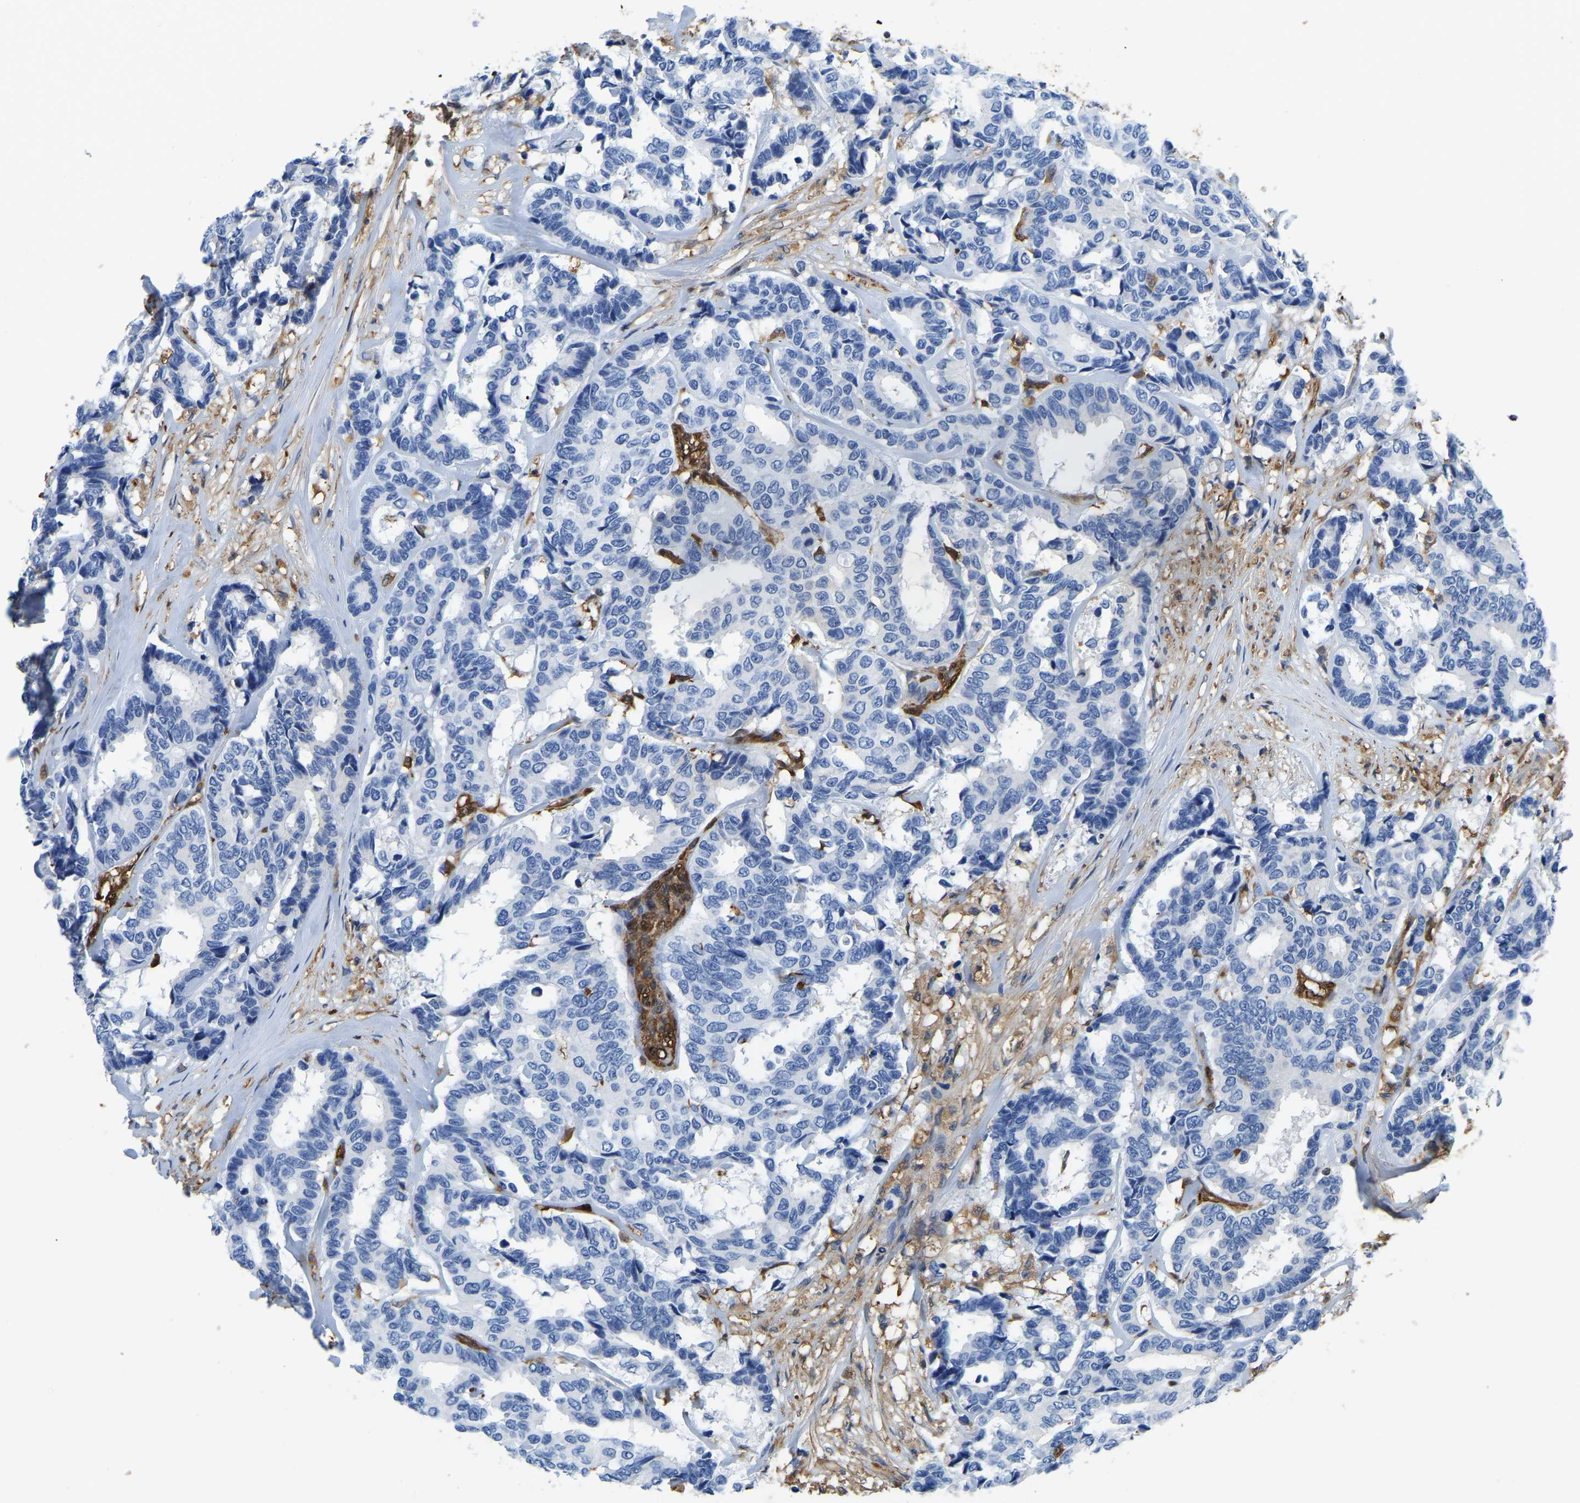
{"staining": {"intensity": "negative", "quantity": "none", "location": "none"}, "tissue": "breast cancer", "cell_type": "Tumor cells", "image_type": "cancer", "snomed": [{"axis": "morphology", "description": "Duct carcinoma"}, {"axis": "topography", "description": "Breast"}], "caption": "The IHC photomicrograph has no significant staining in tumor cells of breast cancer tissue.", "gene": "LDHB", "patient": {"sex": "female", "age": 87}}